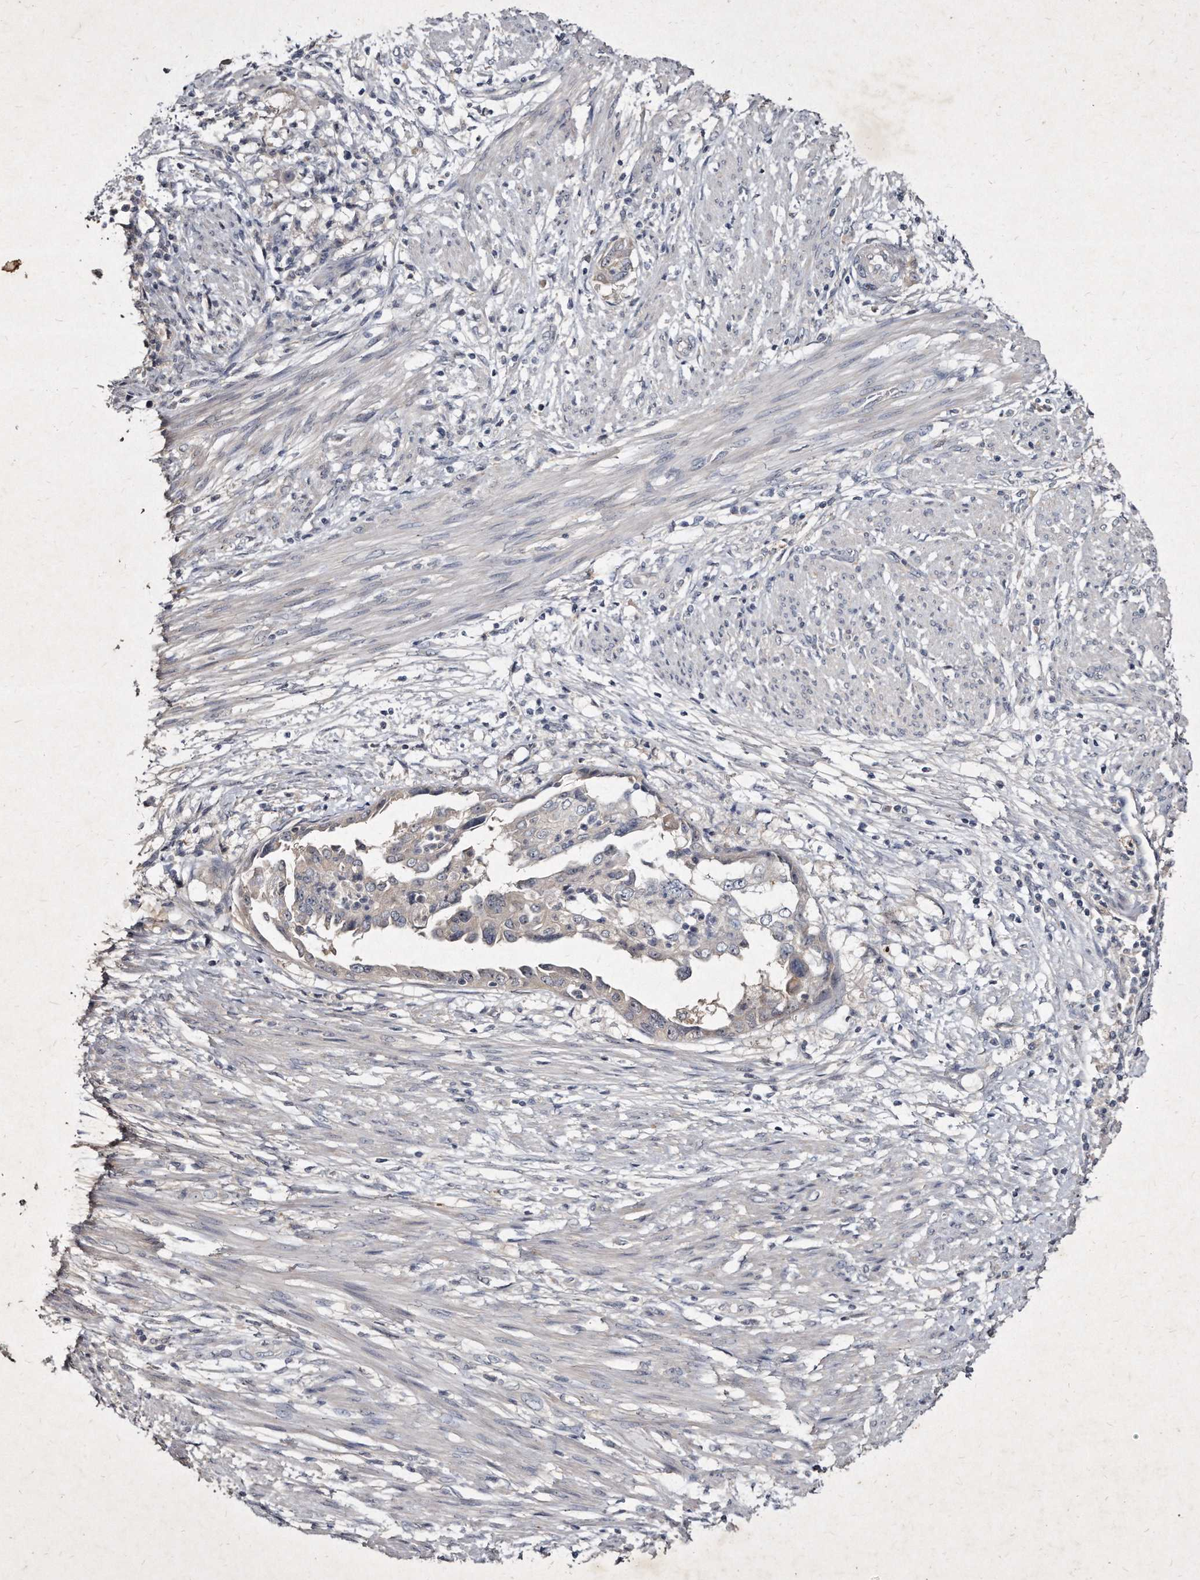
{"staining": {"intensity": "negative", "quantity": "none", "location": "none"}, "tissue": "endometrial cancer", "cell_type": "Tumor cells", "image_type": "cancer", "snomed": [{"axis": "morphology", "description": "Adenocarcinoma, NOS"}, {"axis": "topography", "description": "Endometrium"}], "caption": "Photomicrograph shows no significant protein staining in tumor cells of adenocarcinoma (endometrial). Brightfield microscopy of immunohistochemistry stained with DAB (3,3'-diaminobenzidine) (brown) and hematoxylin (blue), captured at high magnification.", "gene": "KLHDC3", "patient": {"sex": "female", "age": 85}}